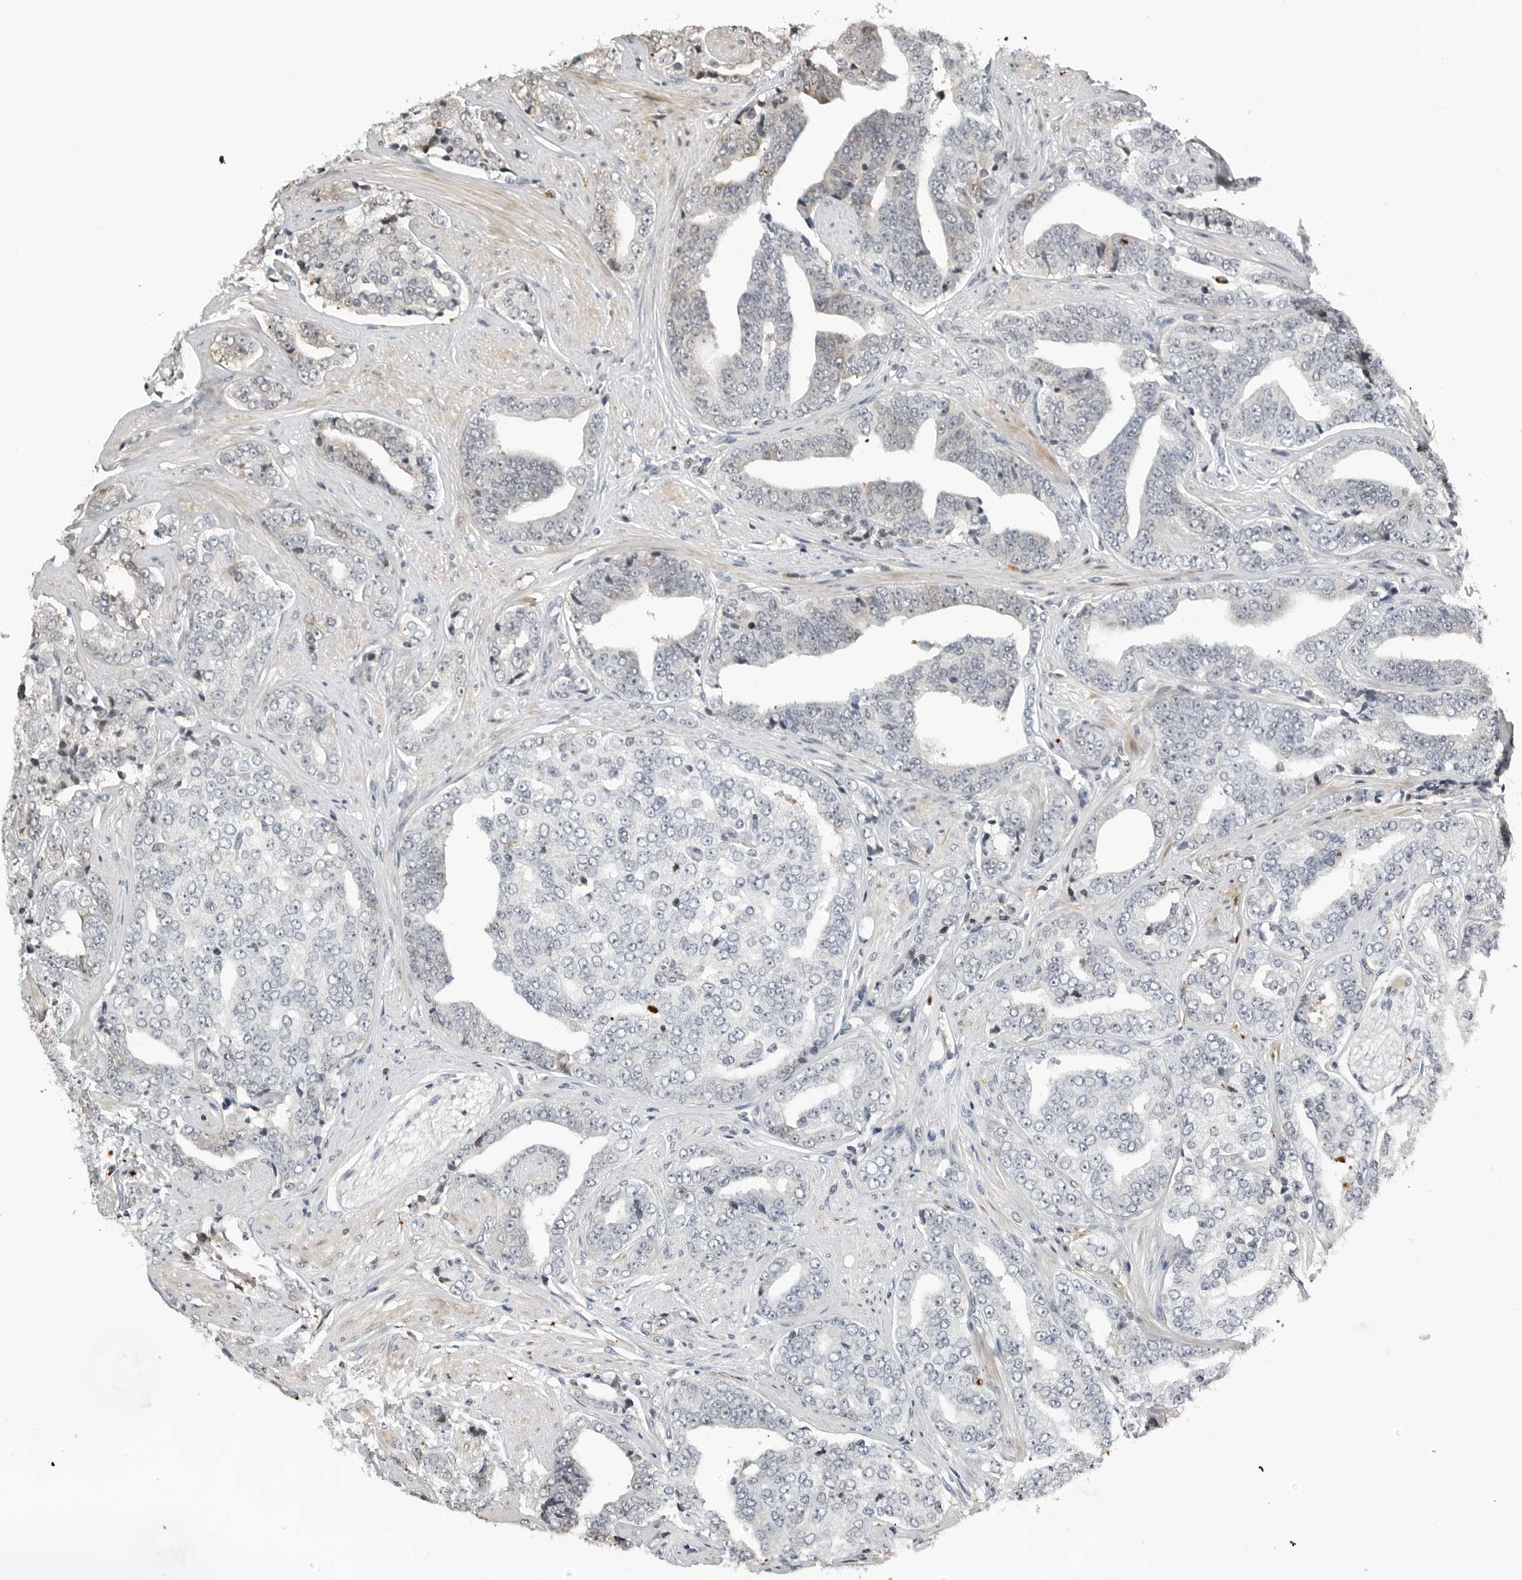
{"staining": {"intensity": "negative", "quantity": "none", "location": "none"}, "tissue": "prostate cancer", "cell_type": "Tumor cells", "image_type": "cancer", "snomed": [{"axis": "morphology", "description": "Adenocarcinoma, High grade"}, {"axis": "topography", "description": "Prostate"}], "caption": "Prostate adenocarcinoma (high-grade) was stained to show a protein in brown. There is no significant expression in tumor cells.", "gene": "CXCR5", "patient": {"sex": "male", "age": 71}}